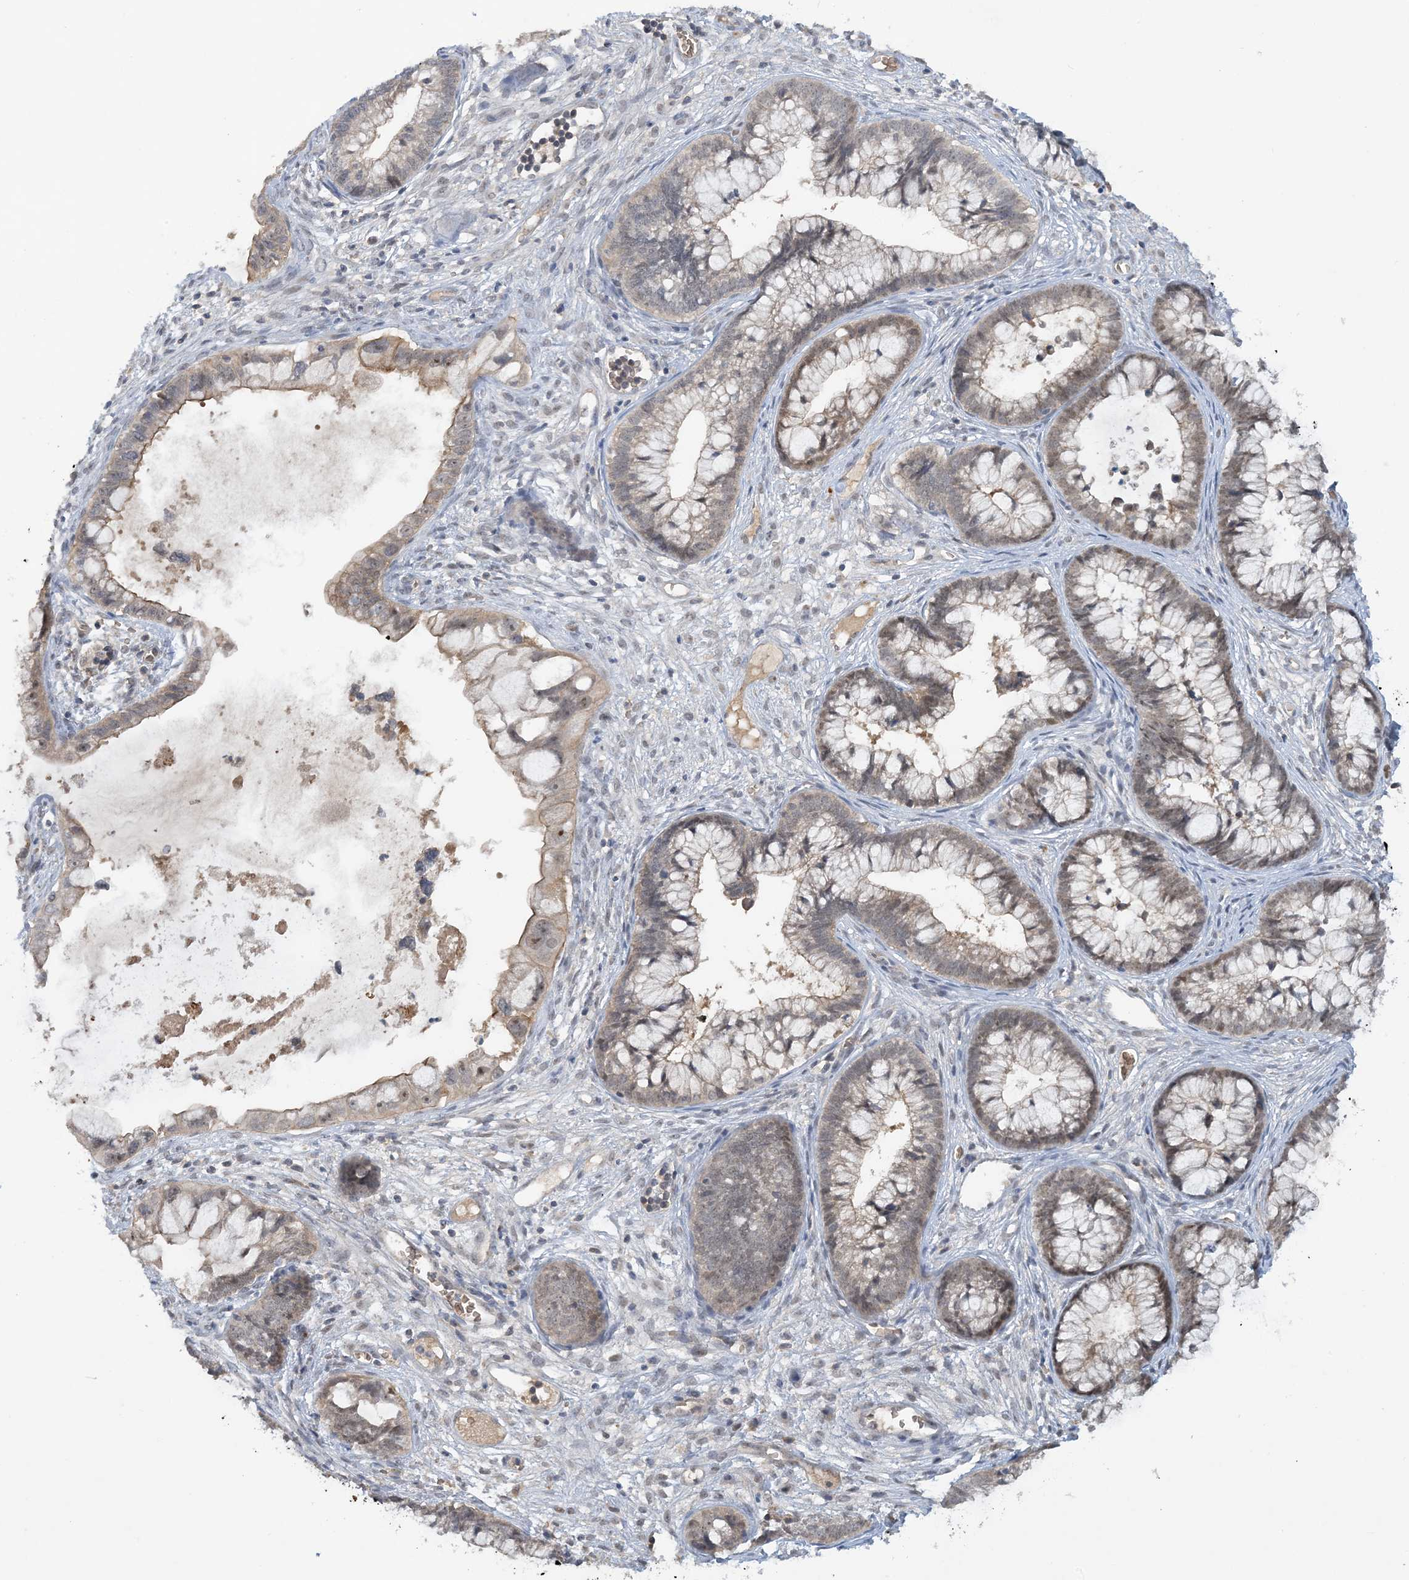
{"staining": {"intensity": "weak", "quantity": "25%-75%", "location": "cytoplasmic/membranous,nuclear"}, "tissue": "cervical cancer", "cell_type": "Tumor cells", "image_type": "cancer", "snomed": [{"axis": "morphology", "description": "Adenocarcinoma, NOS"}, {"axis": "topography", "description": "Cervix"}], "caption": "This image exhibits cervical adenocarcinoma stained with IHC to label a protein in brown. The cytoplasmic/membranous and nuclear of tumor cells show weak positivity for the protein. Nuclei are counter-stained blue.", "gene": "UBE2E1", "patient": {"sex": "female", "age": 44}}